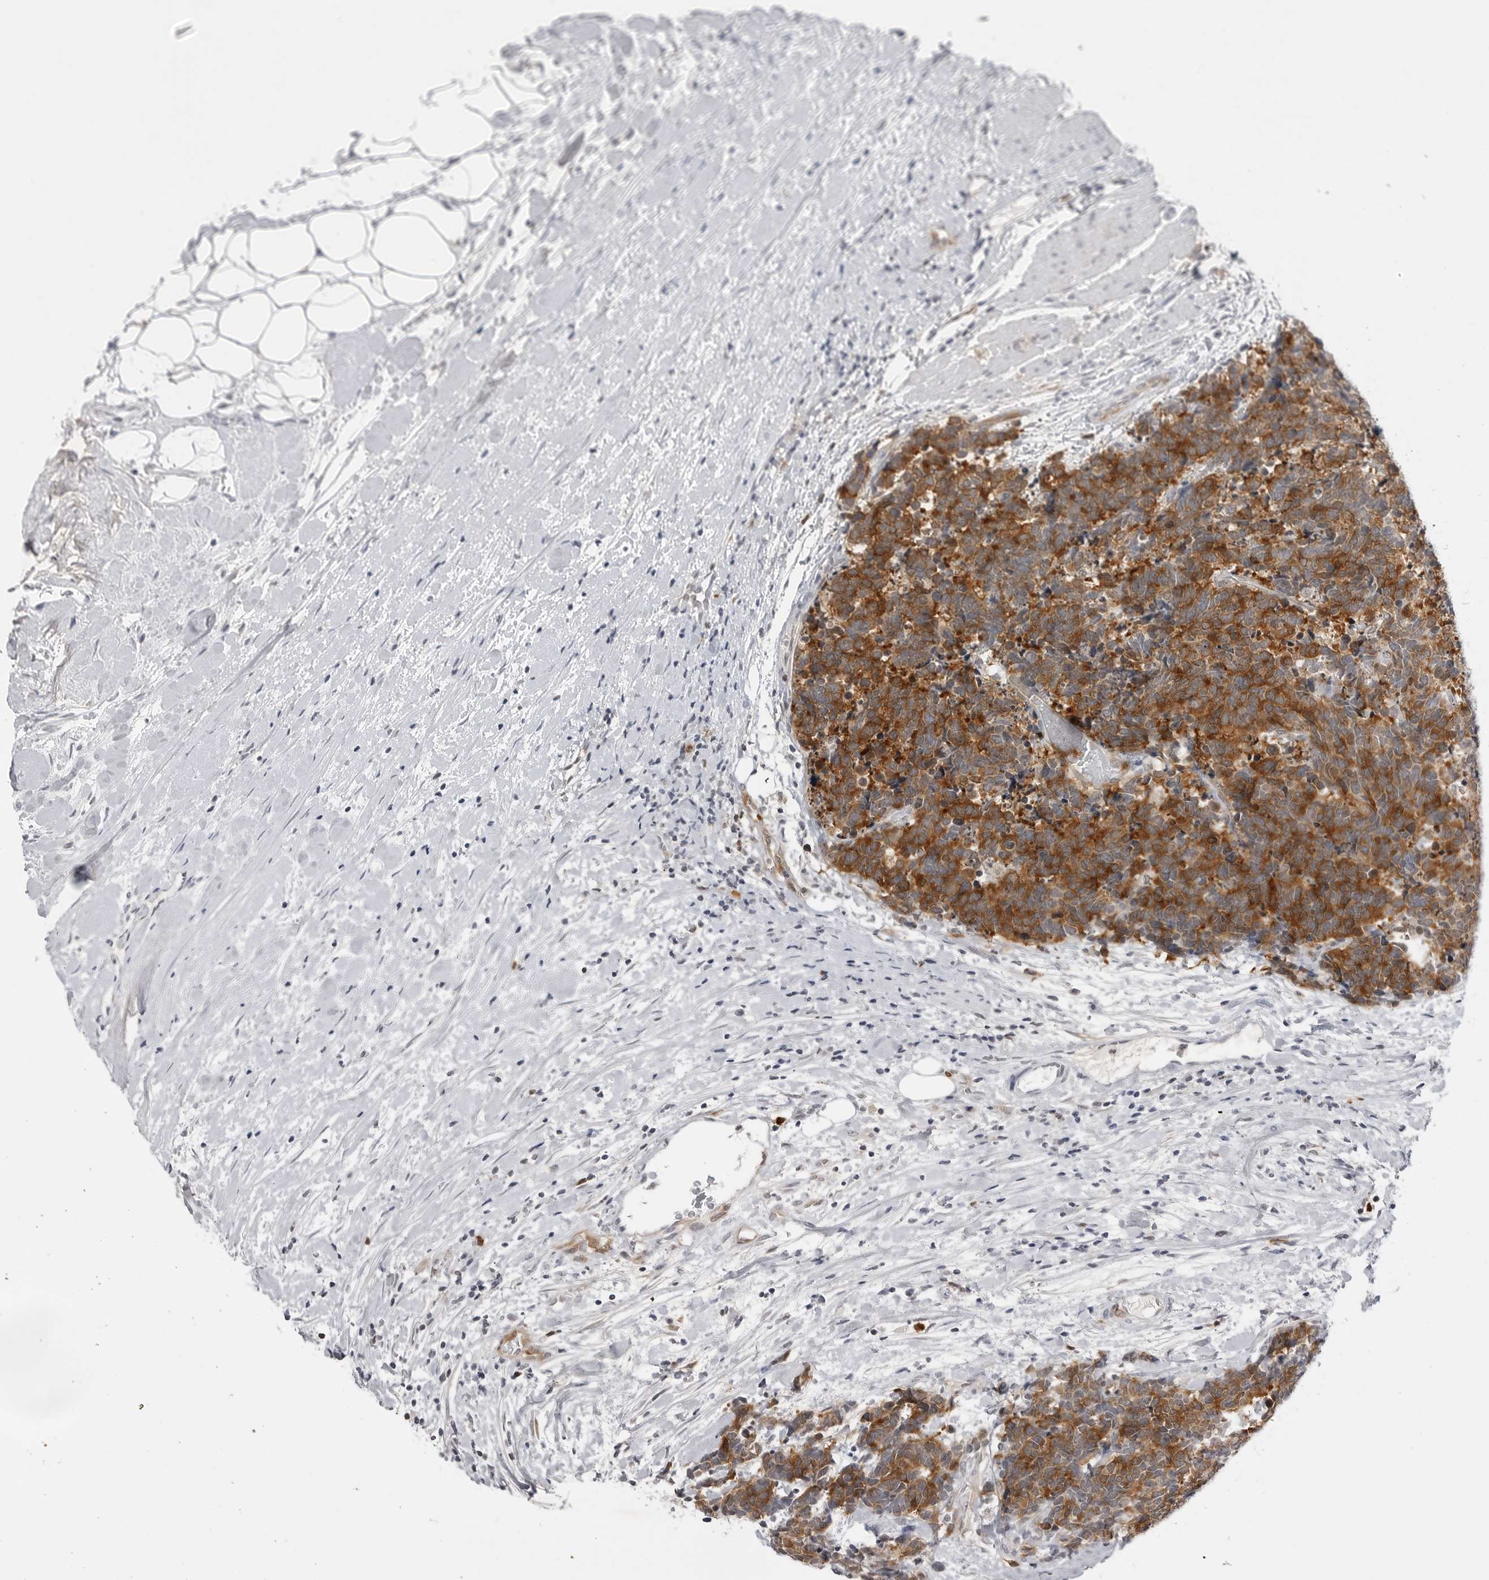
{"staining": {"intensity": "strong", "quantity": ">75%", "location": "cytoplasmic/membranous"}, "tissue": "carcinoid", "cell_type": "Tumor cells", "image_type": "cancer", "snomed": [{"axis": "morphology", "description": "Carcinoma, NOS"}, {"axis": "morphology", "description": "Carcinoid, malignant, NOS"}, {"axis": "topography", "description": "Urinary bladder"}], "caption": "Carcinoid stained with IHC reveals strong cytoplasmic/membranous positivity in about >75% of tumor cells.", "gene": "RRM1", "patient": {"sex": "male", "age": 57}}